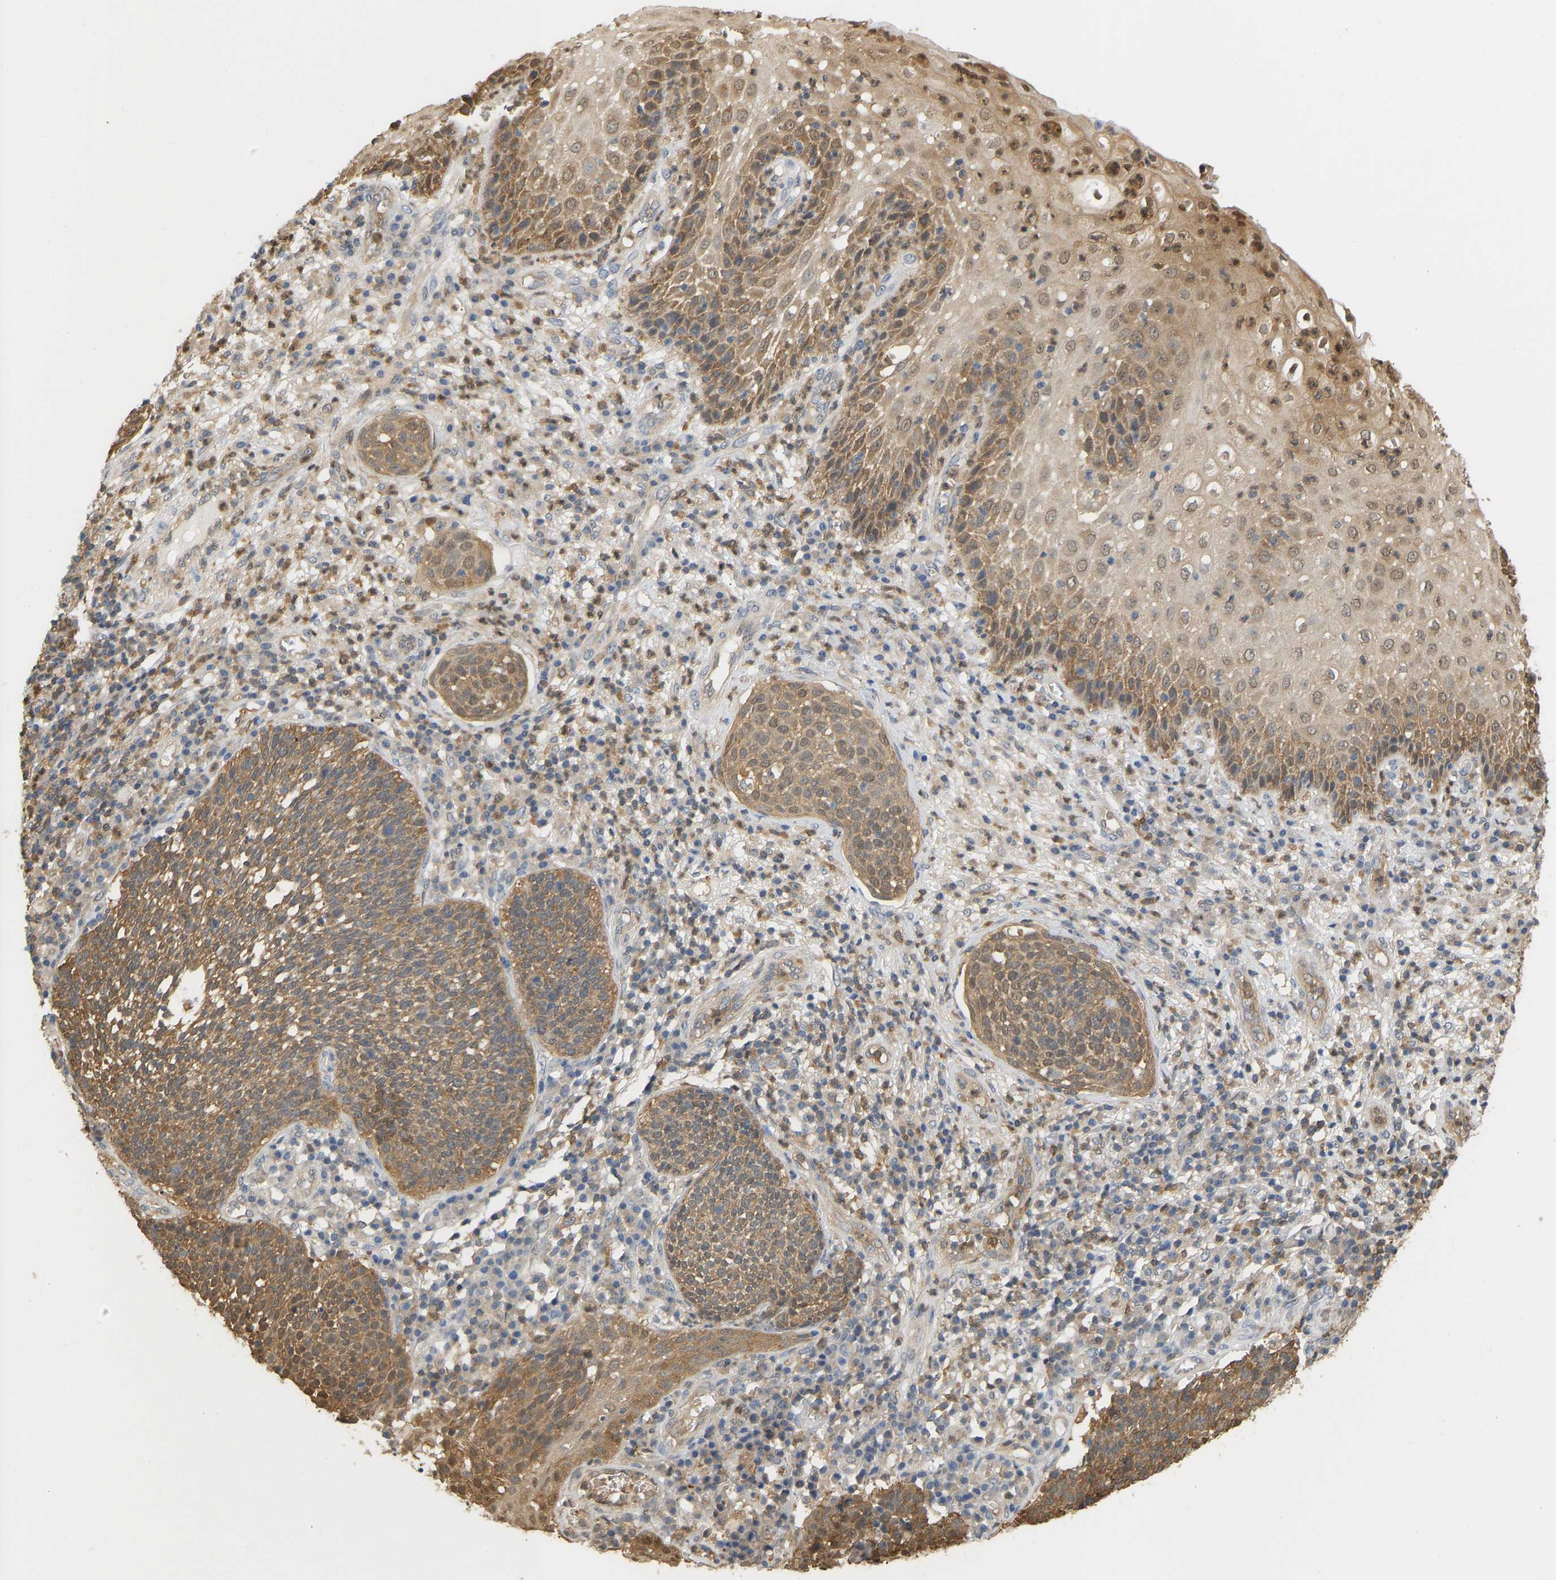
{"staining": {"intensity": "moderate", "quantity": ">75%", "location": "cytoplasmic/membranous"}, "tissue": "cervical cancer", "cell_type": "Tumor cells", "image_type": "cancer", "snomed": [{"axis": "morphology", "description": "Squamous cell carcinoma, NOS"}, {"axis": "topography", "description": "Cervix"}], "caption": "Immunohistochemistry (IHC) micrograph of human cervical cancer stained for a protein (brown), which shows medium levels of moderate cytoplasmic/membranous positivity in approximately >75% of tumor cells.", "gene": "ENO1", "patient": {"sex": "female", "age": 34}}